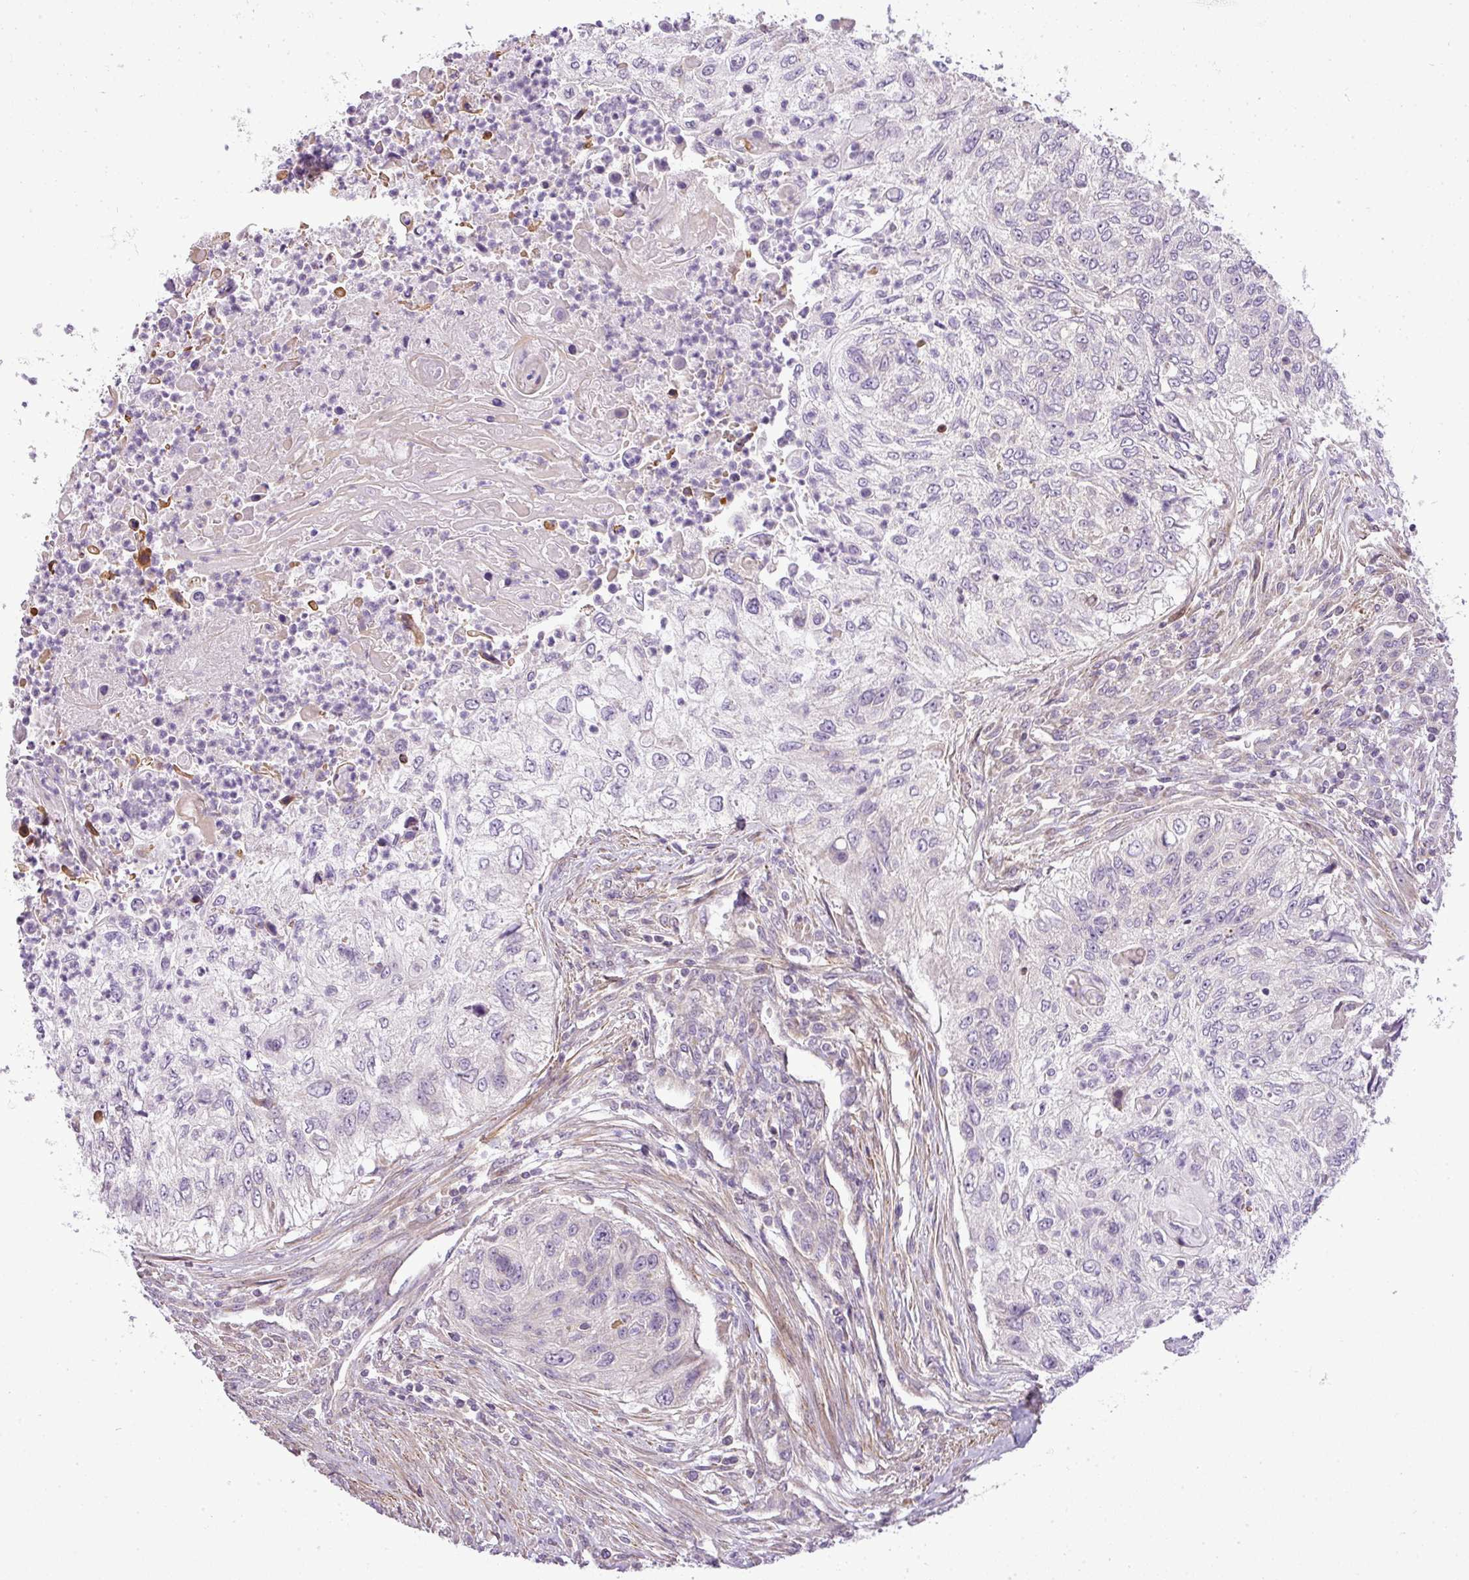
{"staining": {"intensity": "negative", "quantity": "none", "location": "none"}, "tissue": "urothelial cancer", "cell_type": "Tumor cells", "image_type": "cancer", "snomed": [{"axis": "morphology", "description": "Urothelial carcinoma, High grade"}, {"axis": "topography", "description": "Urinary bladder"}], "caption": "DAB (3,3'-diaminobenzidine) immunohistochemical staining of human urothelial cancer reveals no significant expression in tumor cells.", "gene": "ZDHHC1", "patient": {"sex": "female", "age": 60}}